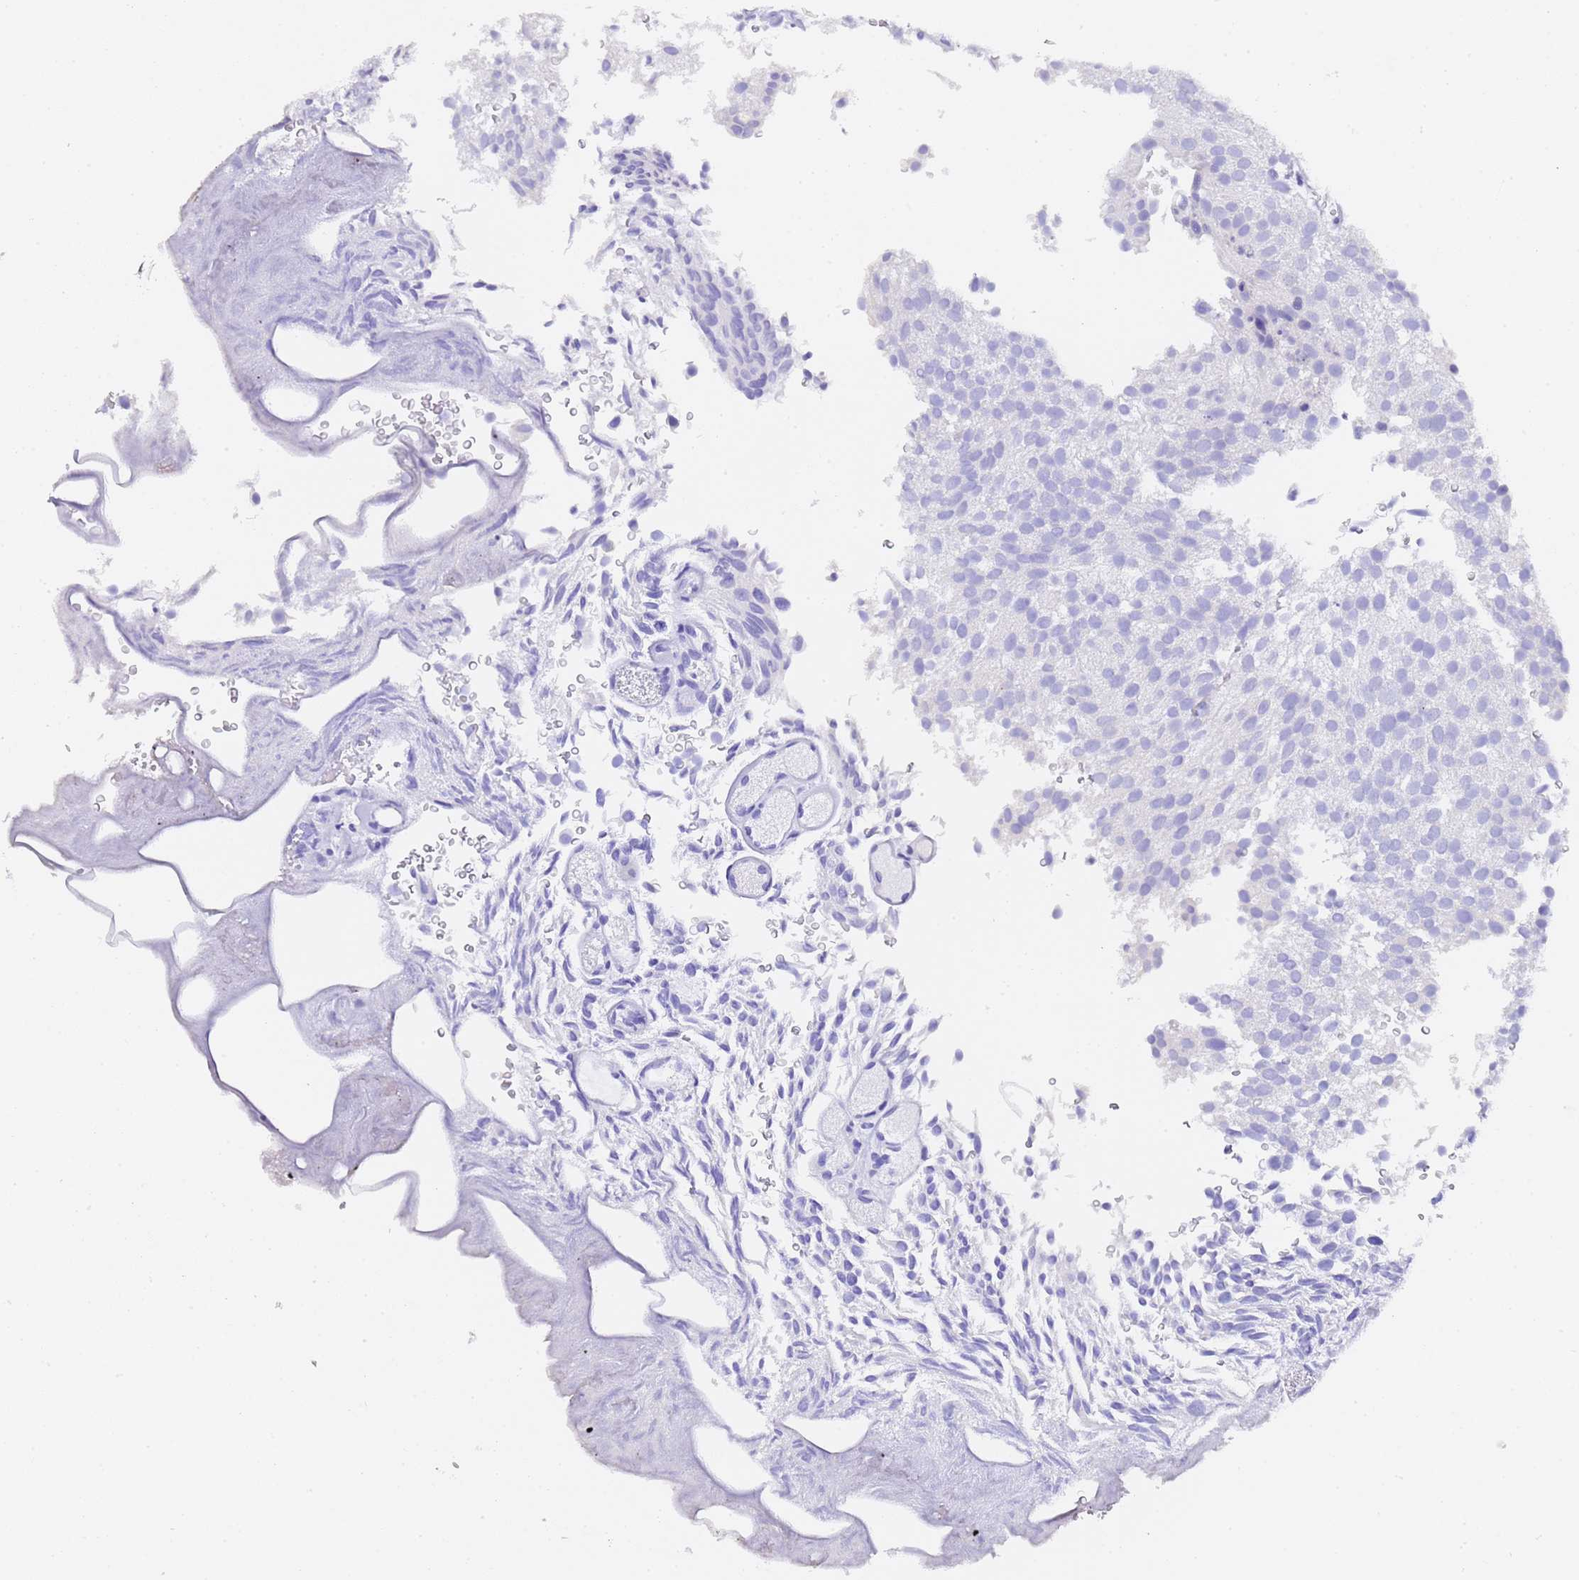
{"staining": {"intensity": "negative", "quantity": "none", "location": "none"}, "tissue": "urothelial cancer", "cell_type": "Tumor cells", "image_type": "cancer", "snomed": [{"axis": "morphology", "description": "Urothelial carcinoma, Low grade"}, {"axis": "topography", "description": "Urinary bladder"}], "caption": "A photomicrograph of urothelial cancer stained for a protein displays no brown staining in tumor cells.", "gene": "GABRA1", "patient": {"sex": "male", "age": 78}}